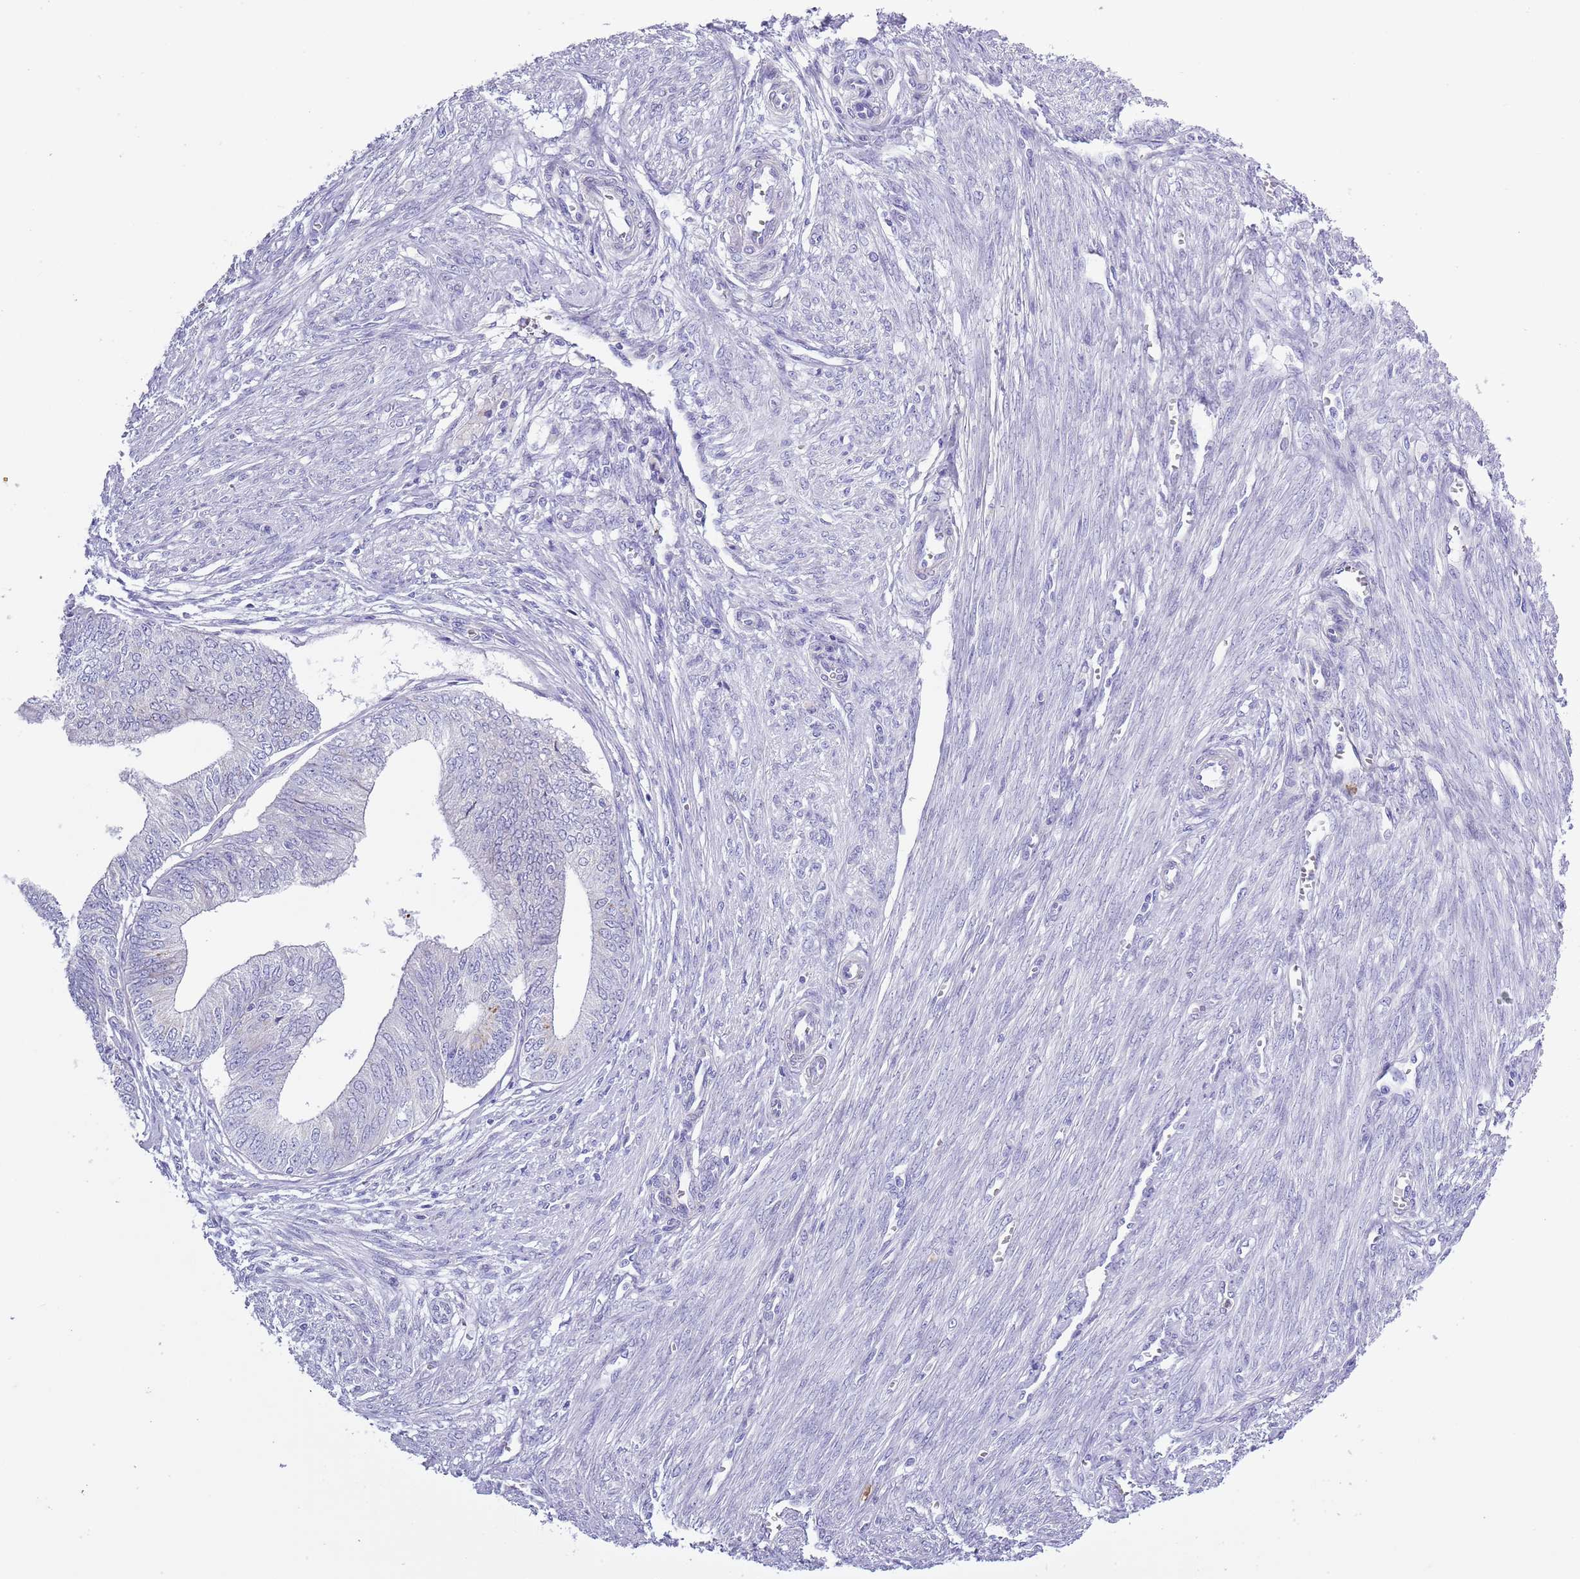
{"staining": {"intensity": "negative", "quantity": "none", "location": "none"}, "tissue": "endometrial cancer", "cell_type": "Tumor cells", "image_type": "cancer", "snomed": [{"axis": "morphology", "description": "Adenocarcinoma, NOS"}, {"axis": "topography", "description": "Endometrium"}], "caption": "Tumor cells show no significant expression in endometrial adenocarcinoma. Brightfield microscopy of immunohistochemistry stained with DAB (3,3'-diaminobenzidine) (brown) and hematoxylin (blue), captured at high magnification.", "gene": "ZFP2", "patient": {"sex": "female", "age": 68}}